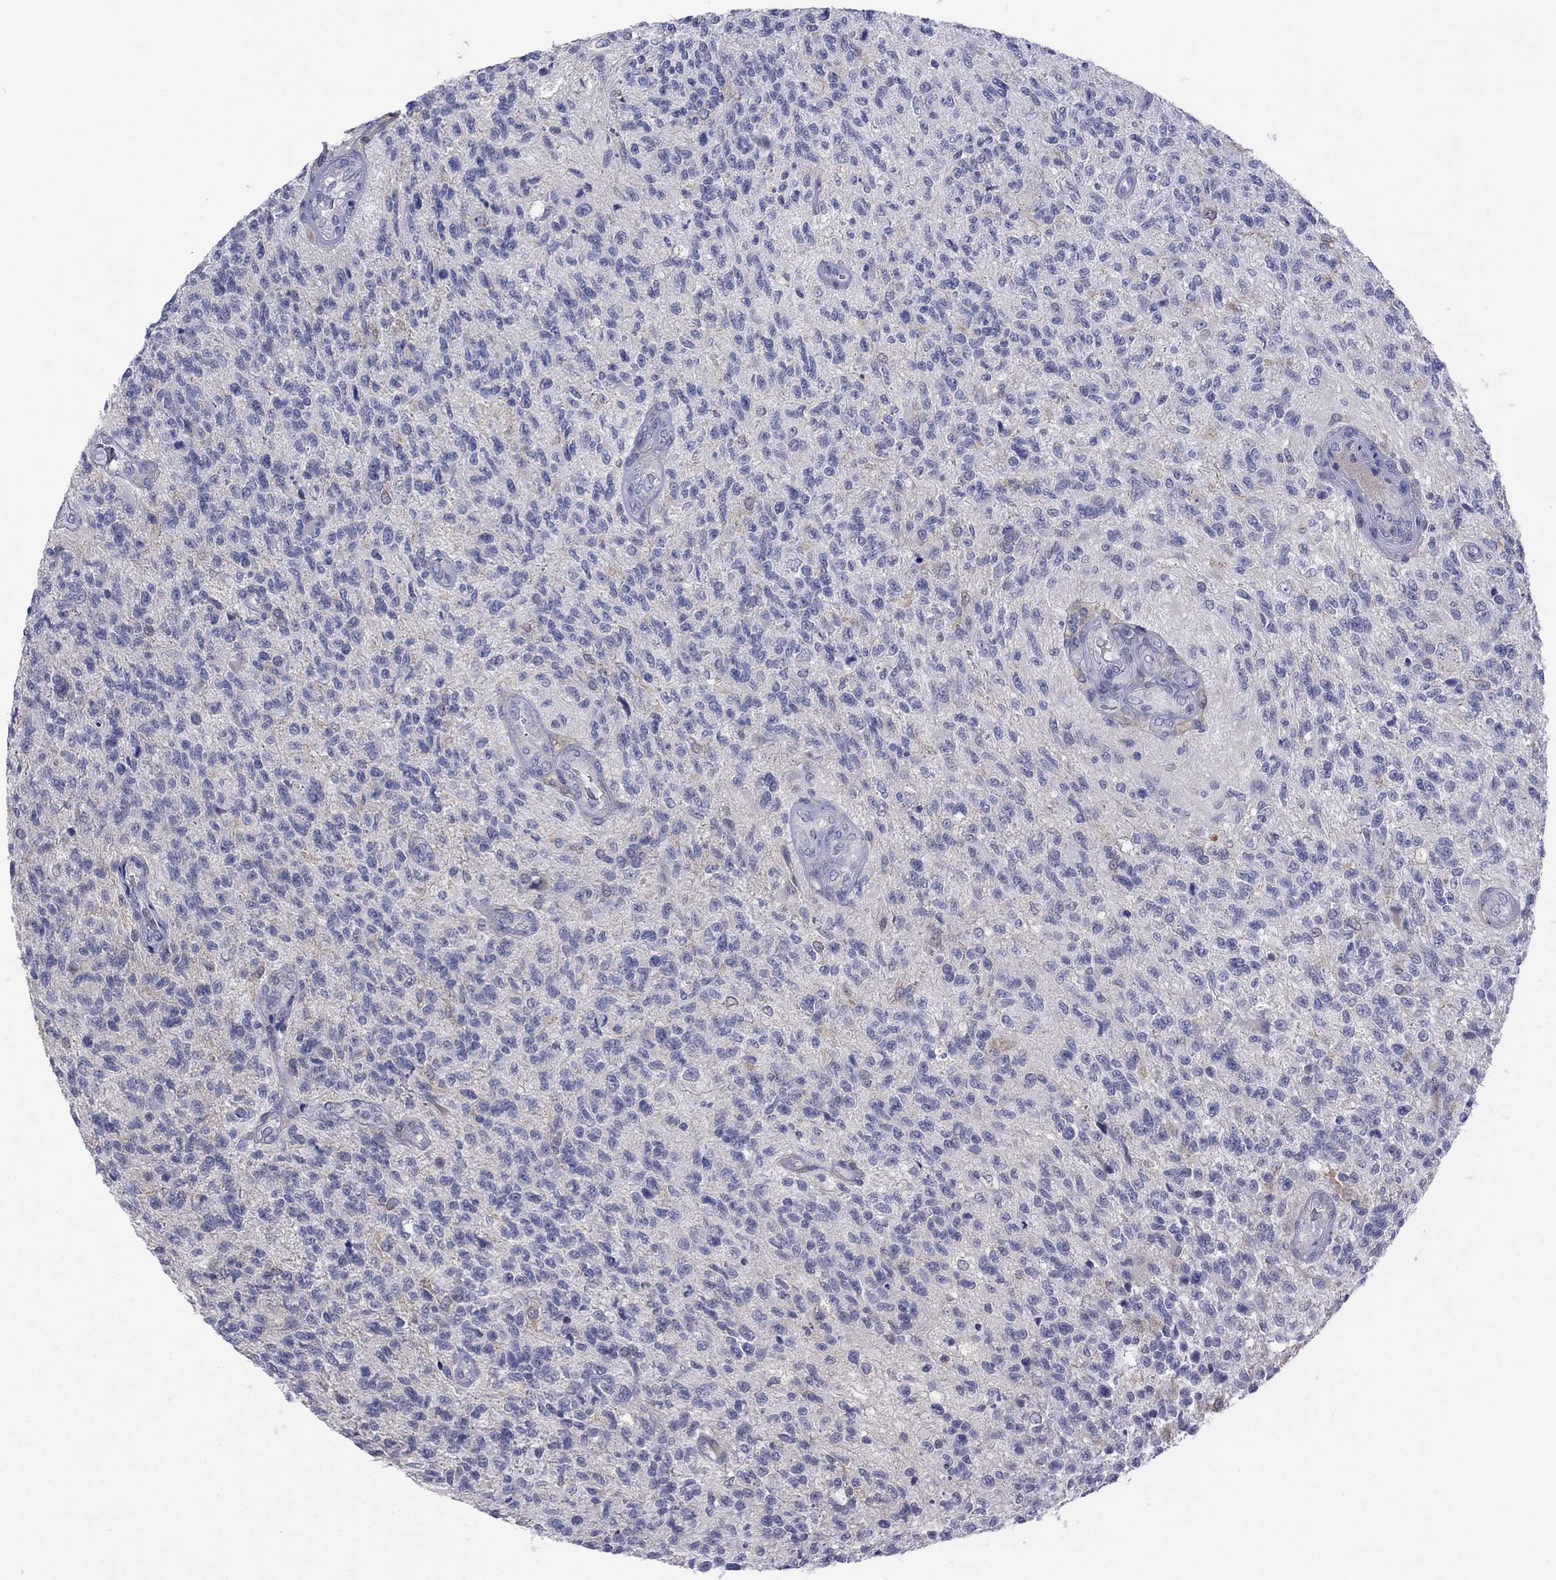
{"staining": {"intensity": "negative", "quantity": "none", "location": "none"}, "tissue": "glioma", "cell_type": "Tumor cells", "image_type": "cancer", "snomed": [{"axis": "morphology", "description": "Glioma, malignant, High grade"}, {"axis": "topography", "description": "Brain"}], "caption": "Human malignant high-grade glioma stained for a protein using immunohistochemistry demonstrates no staining in tumor cells.", "gene": "CYP2B6", "patient": {"sex": "male", "age": 56}}